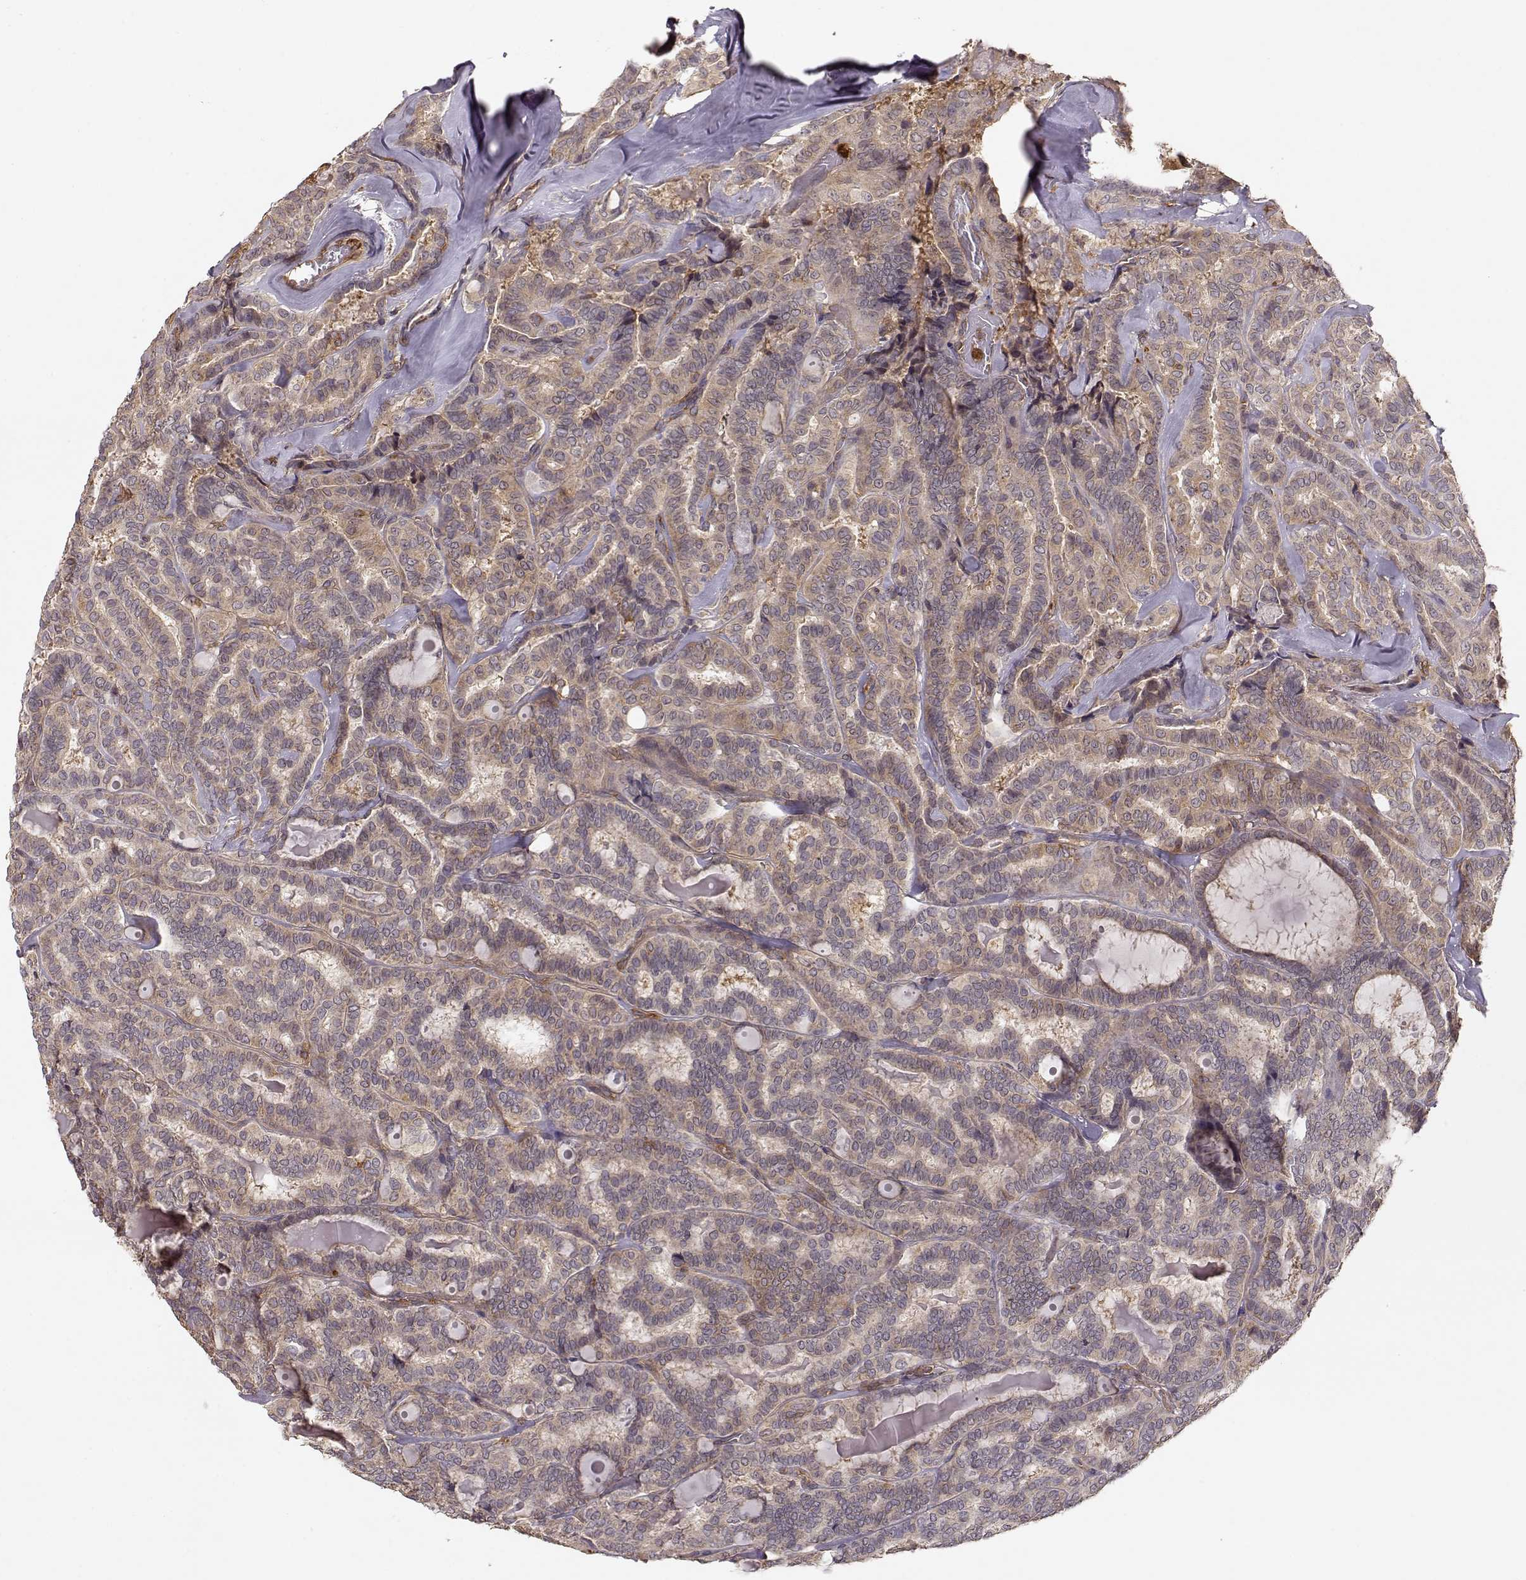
{"staining": {"intensity": "weak", "quantity": ">75%", "location": "cytoplasmic/membranous"}, "tissue": "thyroid cancer", "cell_type": "Tumor cells", "image_type": "cancer", "snomed": [{"axis": "morphology", "description": "Papillary adenocarcinoma, NOS"}, {"axis": "topography", "description": "Thyroid gland"}], "caption": "This photomicrograph shows immunohistochemistry (IHC) staining of thyroid cancer, with low weak cytoplasmic/membranous positivity in approximately >75% of tumor cells.", "gene": "ARHGEF2", "patient": {"sex": "female", "age": 39}}